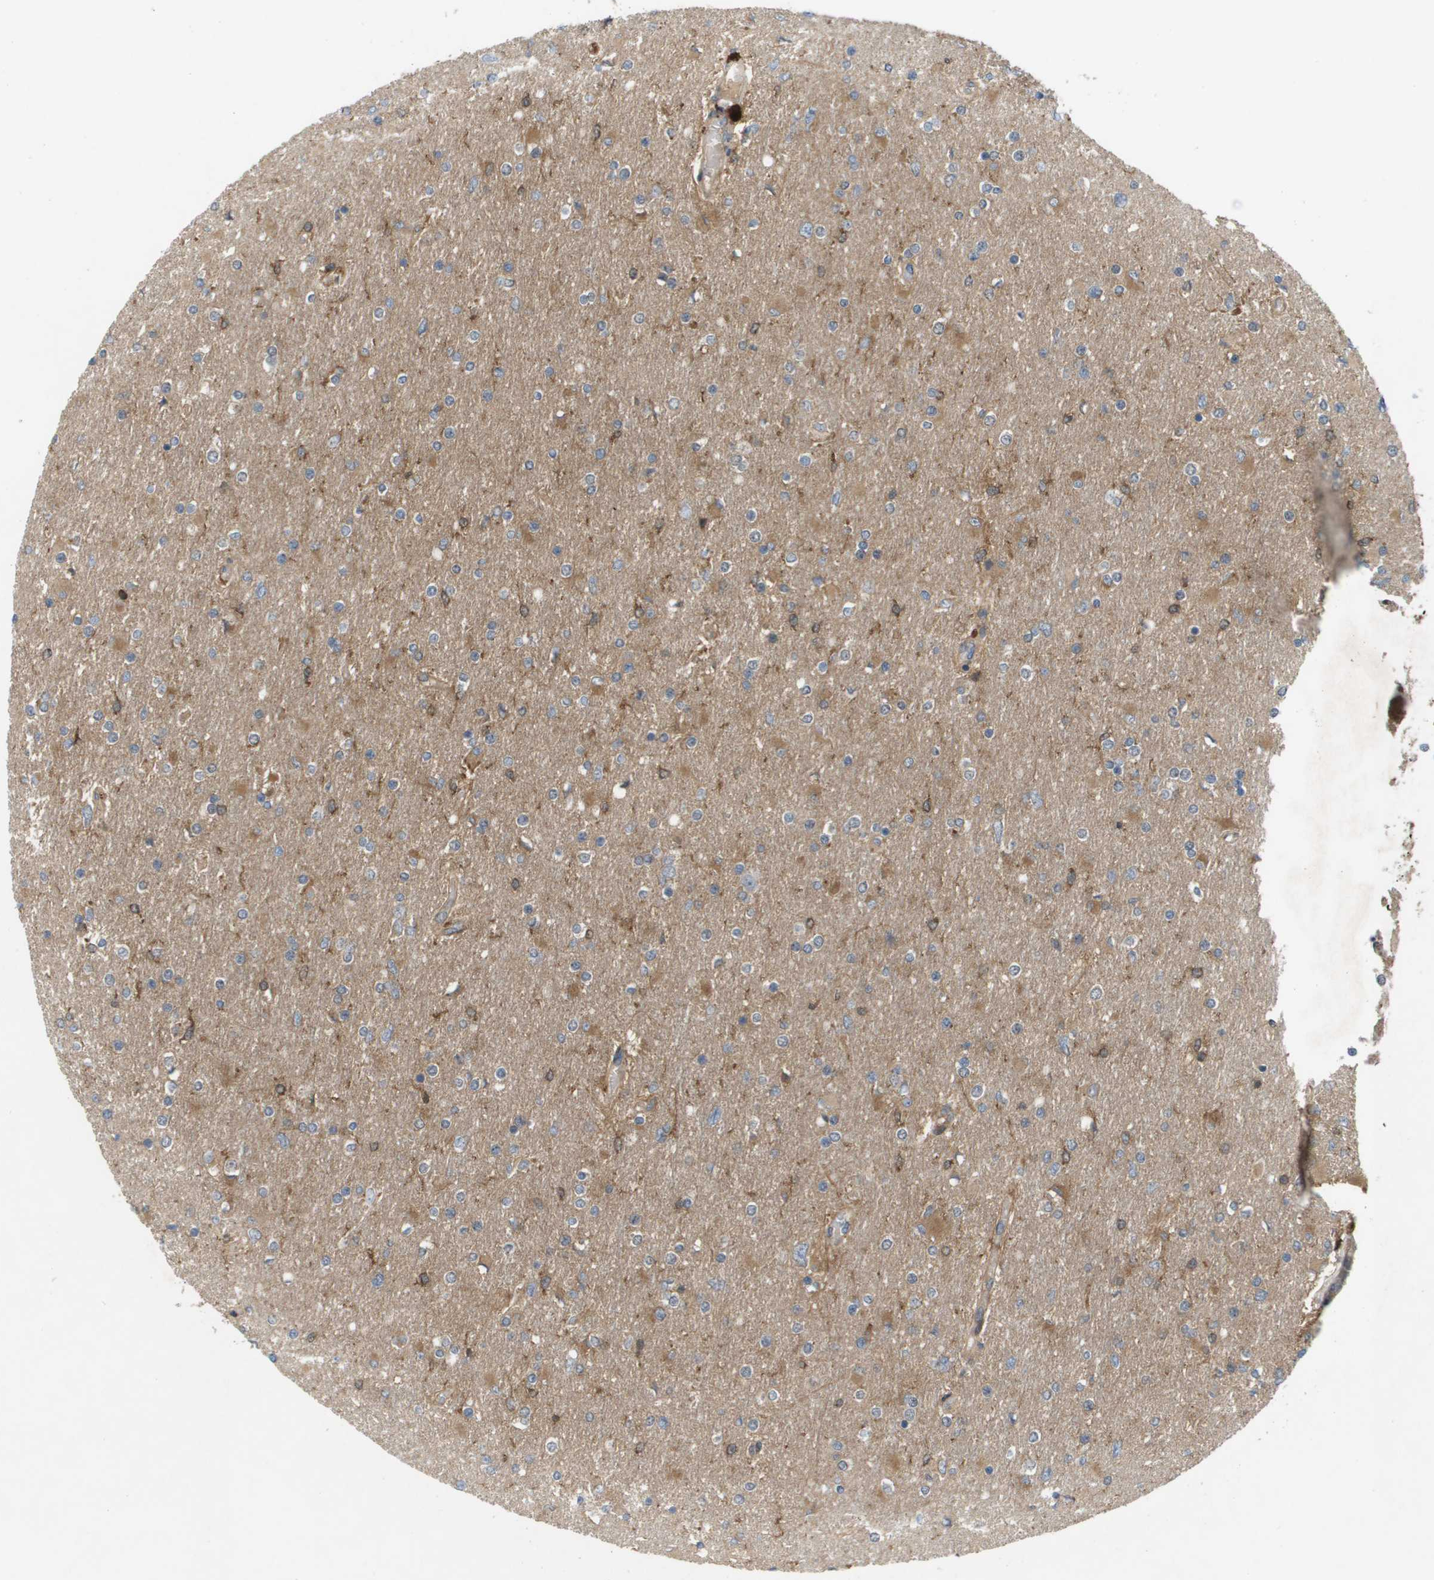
{"staining": {"intensity": "moderate", "quantity": "<25%", "location": "cytoplasmic/membranous"}, "tissue": "glioma", "cell_type": "Tumor cells", "image_type": "cancer", "snomed": [{"axis": "morphology", "description": "Glioma, malignant, High grade"}, {"axis": "topography", "description": "Cerebral cortex"}], "caption": "The image exhibits immunohistochemical staining of glioma. There is moderate cytoplasmic/membranous positivity is identified in approximately <25% of tumor cells.", "gene": "PALD1", "patient": {"sex": "female", "age": 36}}